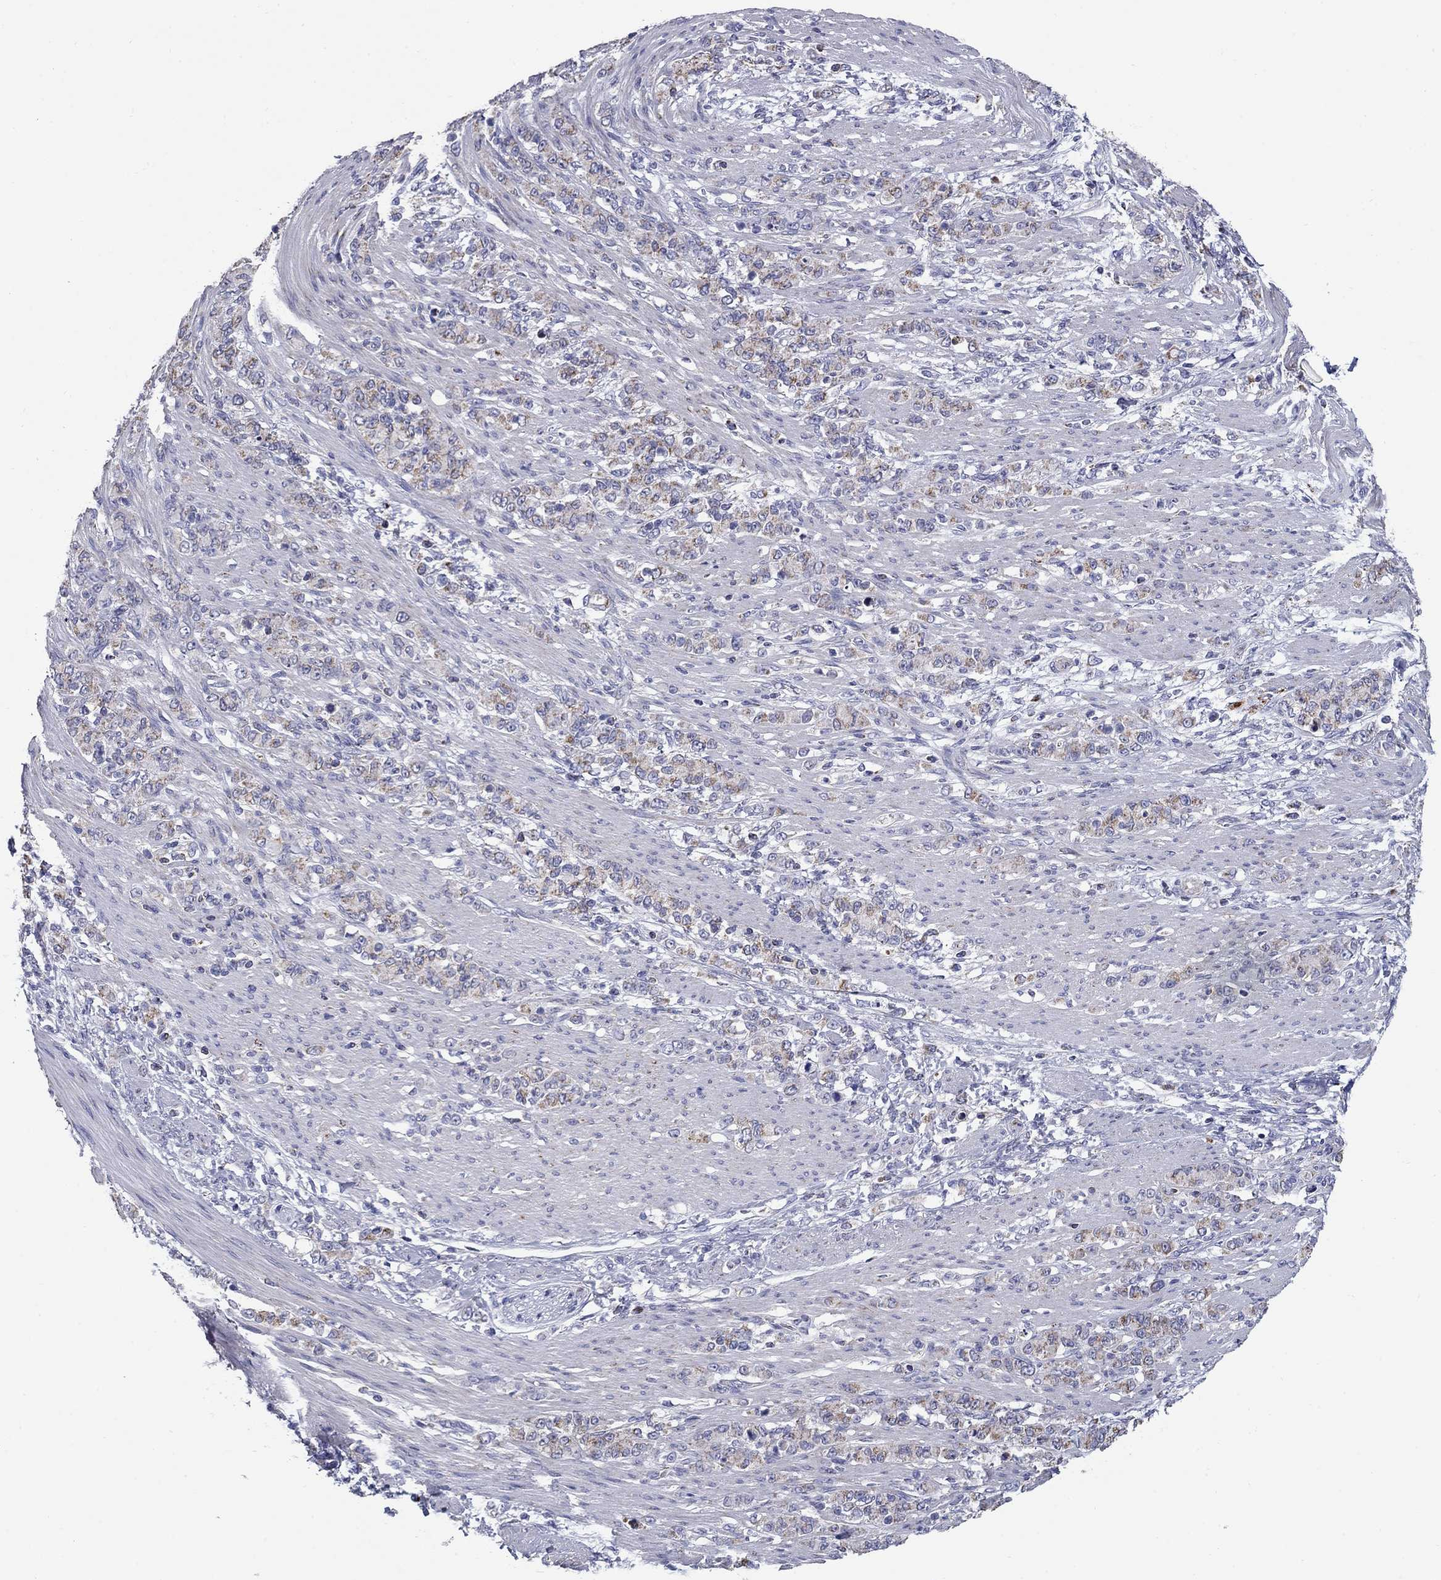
{"staining": {"intensity": "weak", "quantity": "25%-75%", "location": "cytoplasmic/membranous"}, "tissue": "stomach cancer", "cell_type": "Tumor cells", "image_type": "cancer", "snomed": [{"axis": "morphology", "description": "Normal tissue, NOS"}, {"axis": "morphology", "description": "Adenocarcinoma, NOS"}, {"axis": "topography", "description": "Stomach"}], "caption": "Protein analysis of stomach cancer (adenocarcinoma) tissue exhibits weak cytoplasmic/membranous expression in approximately 25%-75% of tumor cells.", "gene": "NDUFA4L2", "patient": {"sex": "female", "age": 79}}